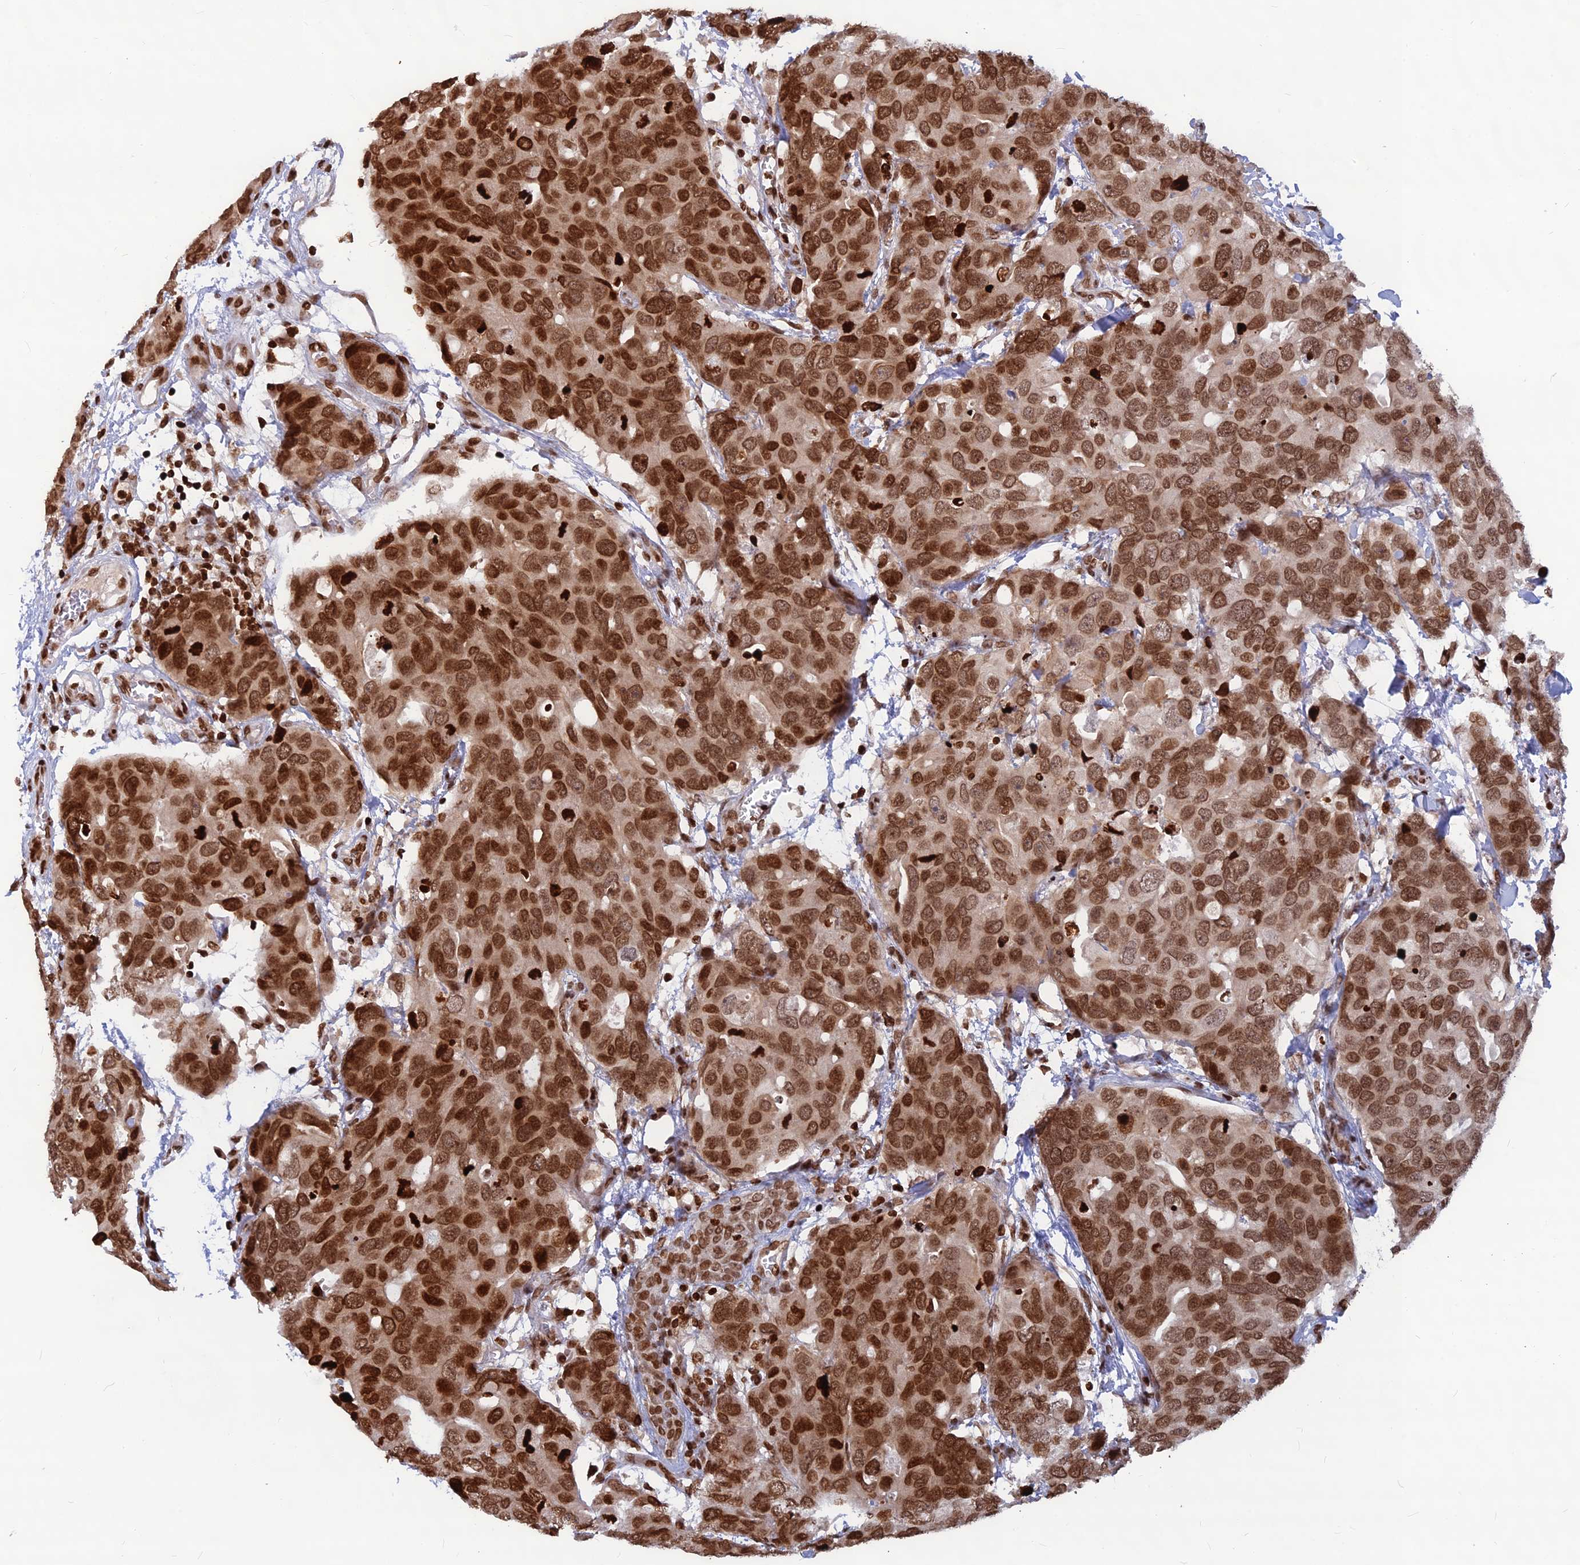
{"staining": {"intensity": "strong", "quantity": ">75%", "location": "nuclear"}, "tissue": "breast cancer", "cell_type": "Tumor cells", "image_type": "cancer", "snomed": [{"axis": "morphology", "description": "Duct carcinoma"}, {"axis": "topography", "description": "Breast"}], "caption": "There is high levels of strong nuclear expression in tumor cells of breast cancer (infiltrating ductal carcinoma), as demonstrated by immunohistochemical staining (brown color).", "gene": "TET2", "patient": {"sex": "female", "age": 83}}